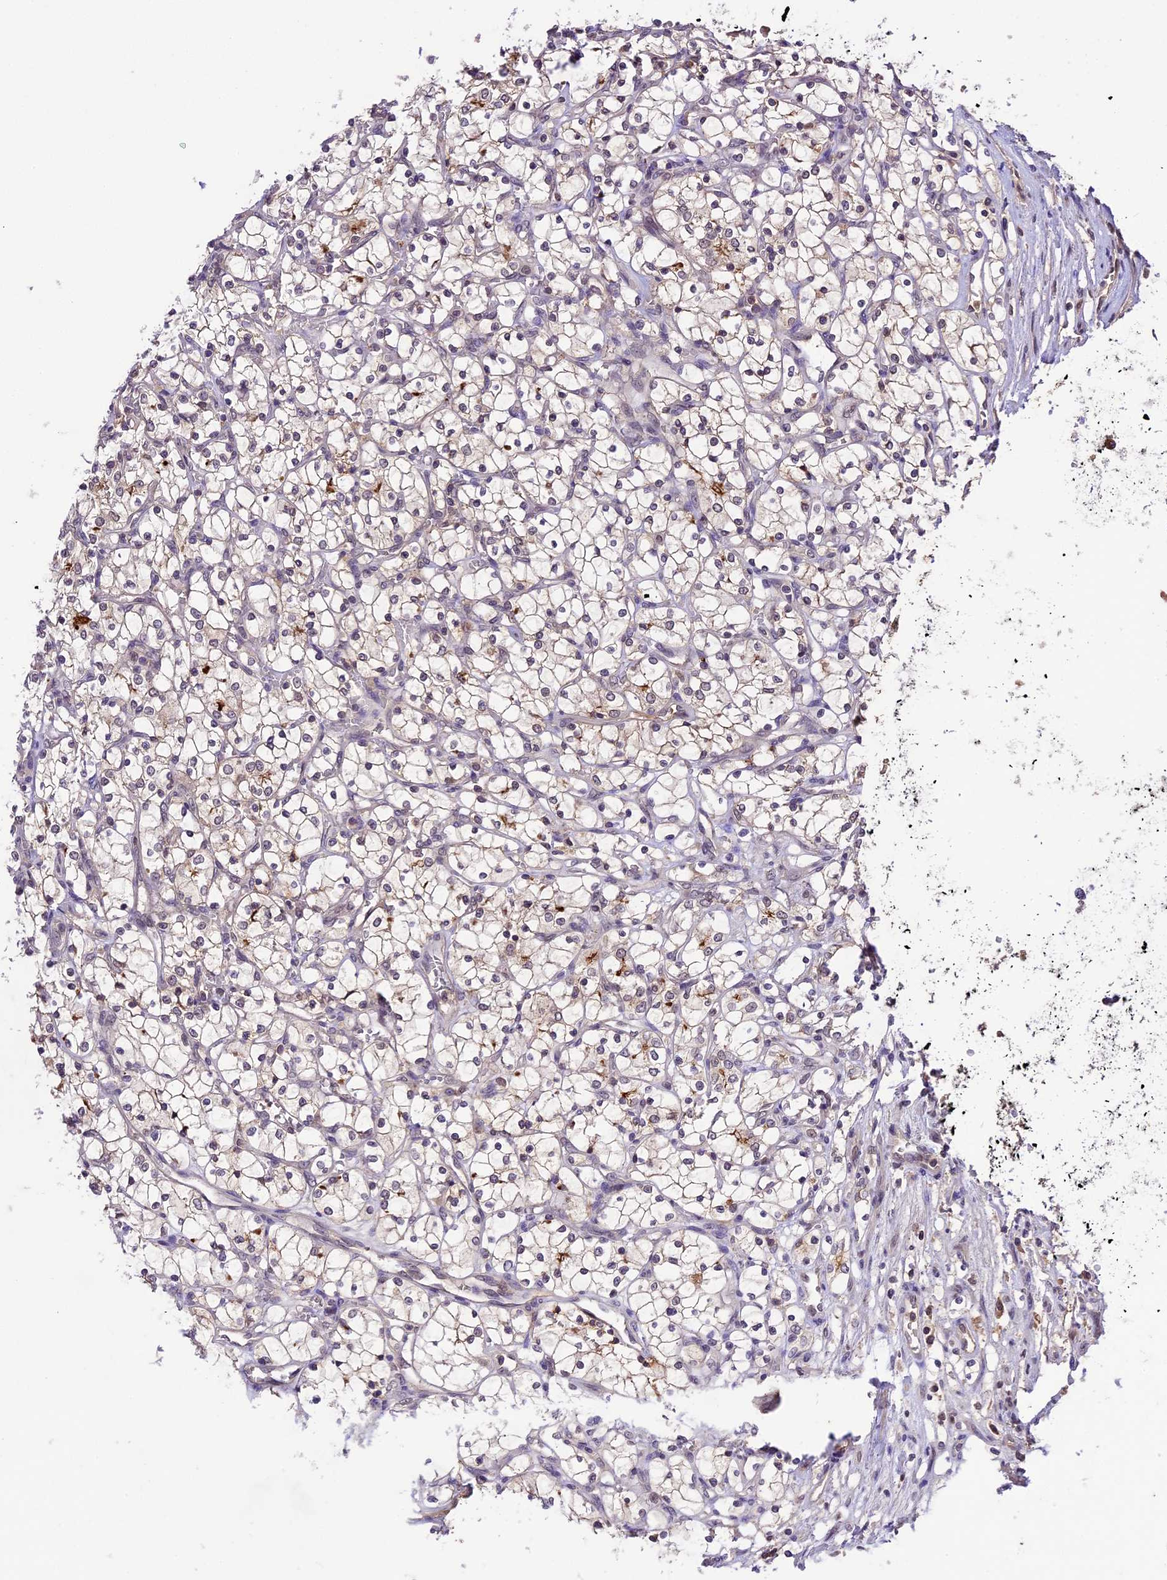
{"staining": {"intensity": "weak", "quantity": "<25%", "location": "cytoplasmic/membranous,nuclear"}, "tissue": "renal cancer", "cell_type": "Tumor cells", "image_type": "cancer", "snomed": [{"axis": "morphology", "description": "Adenocarcinoma, NOS"}, {"axis": "topography", "description": "Kidney"}], "caption": "High power microscopy image of an immunohistochemistry micrograph of renal cancer (adenocarcinoma), revealing no significant expression in tumor cells.", "gene": "ATP10A", "patient": {"sex": "female", "age": 69}}